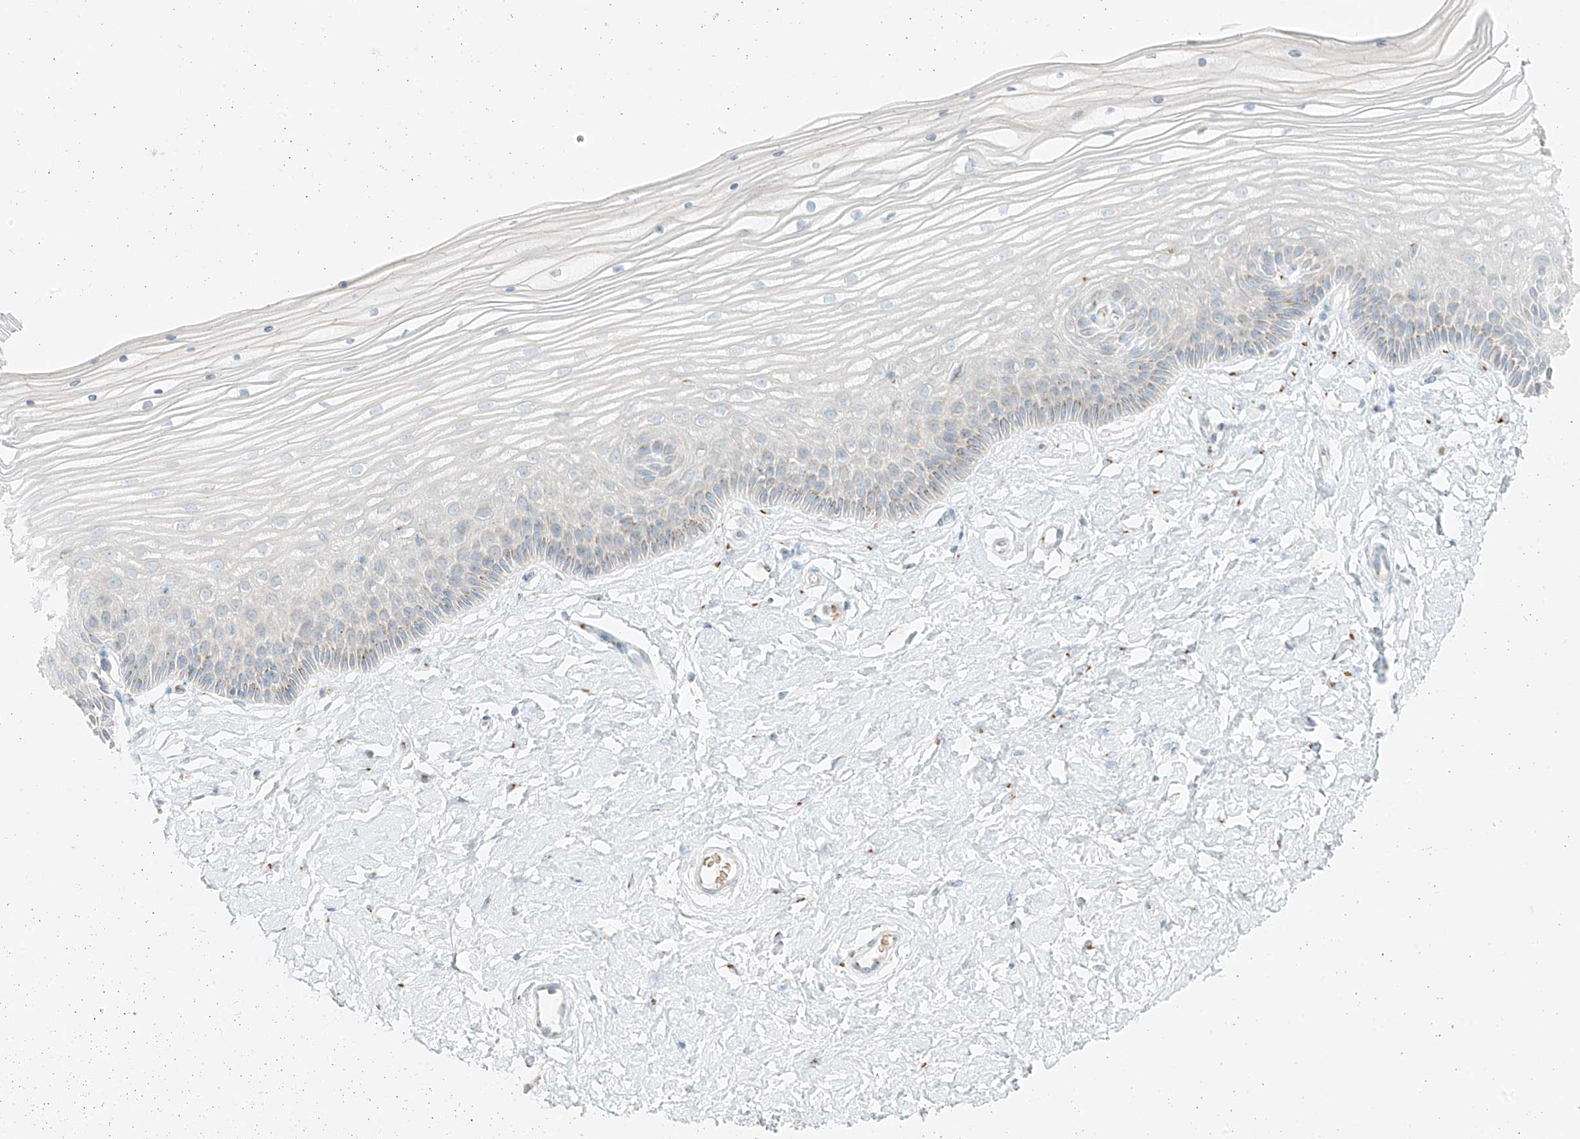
{"staining": {"intensity": "moderate", "quantity": "25%-75%", "location": "cytoplasmic/membranous"}, "tissue": "vagina", "cell_type": "Squamous epithelial cells", "image_type": "normal", "snomed": [{"axis": "morphology", "description": "Normal tissue, NOS"}, {"axis": "topography", "description": "Vagina"}, {"axis": "topography", "description": "Cervix"}], "caption": "Immunohistochemistry histopathology image of unremarkable vagina stained for a protein (brown), which shows medium levels of moderate cytoplasmic/membranous expression in approximately 25%-75% of squamous epithelial cells.", "gene": "TMEM87B", "patient": {"sex": "female", "age": 40}}